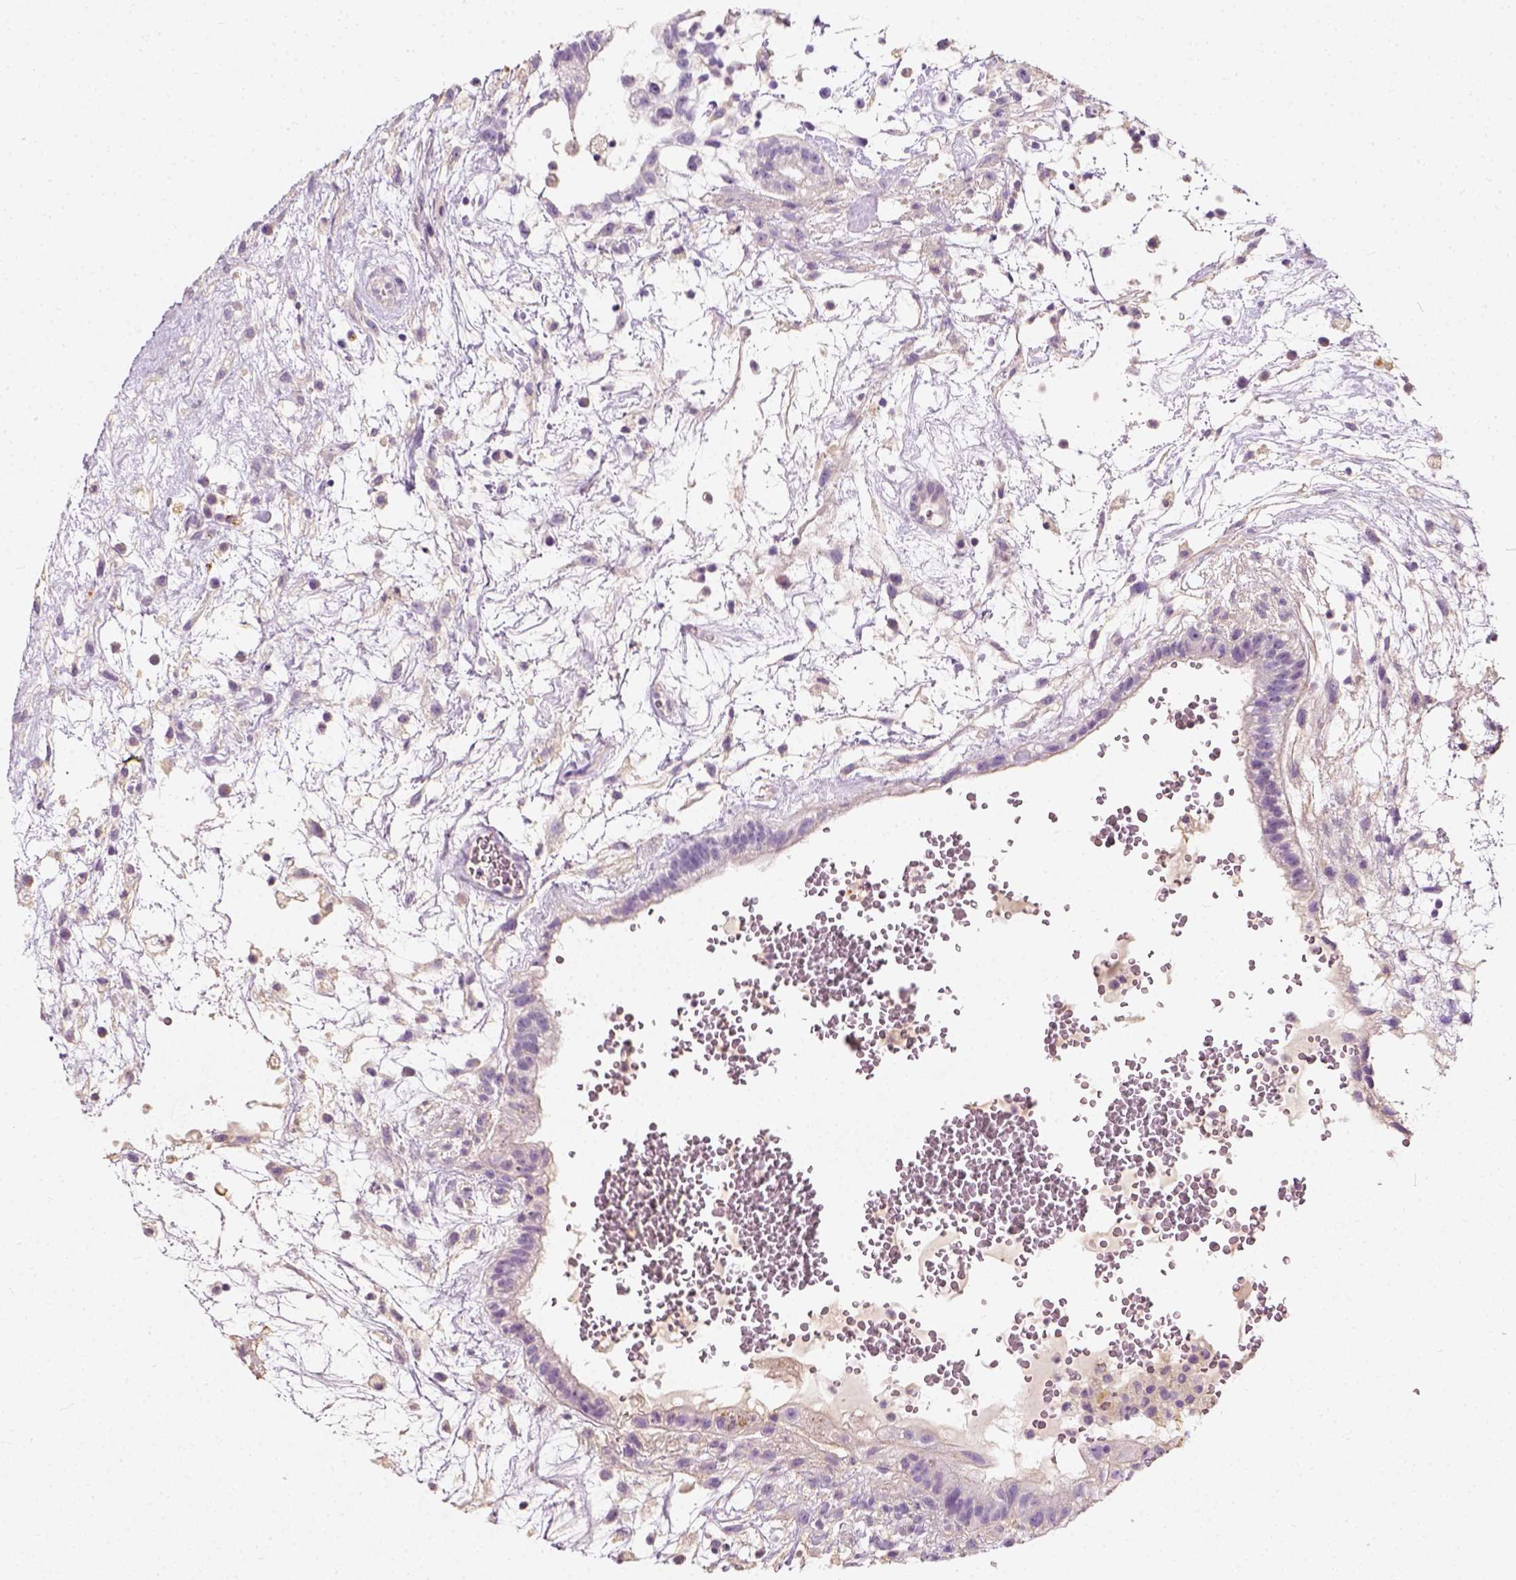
{"staining": {"intensity": "negative", "quantity": "none", "location": "none"}, "tissue": "testis cancer", "cell_type": "Tumor cells", "image_type": "cancer", "snomed": [{"axis": "morphology", "description": "Normal tissue, NOS"}, {"axis": "morphology", "description": "Carcinoma, Embryonal, NOS"}, {"axis": "topography", "description": "Testis"}], "caption": "Photomicrograph shows no protein positivity in tumor cells of embryonal carcinoma (testis) tissue.", "gene": "DHCR24", "patient": {"sex": "male", "age": 32}}